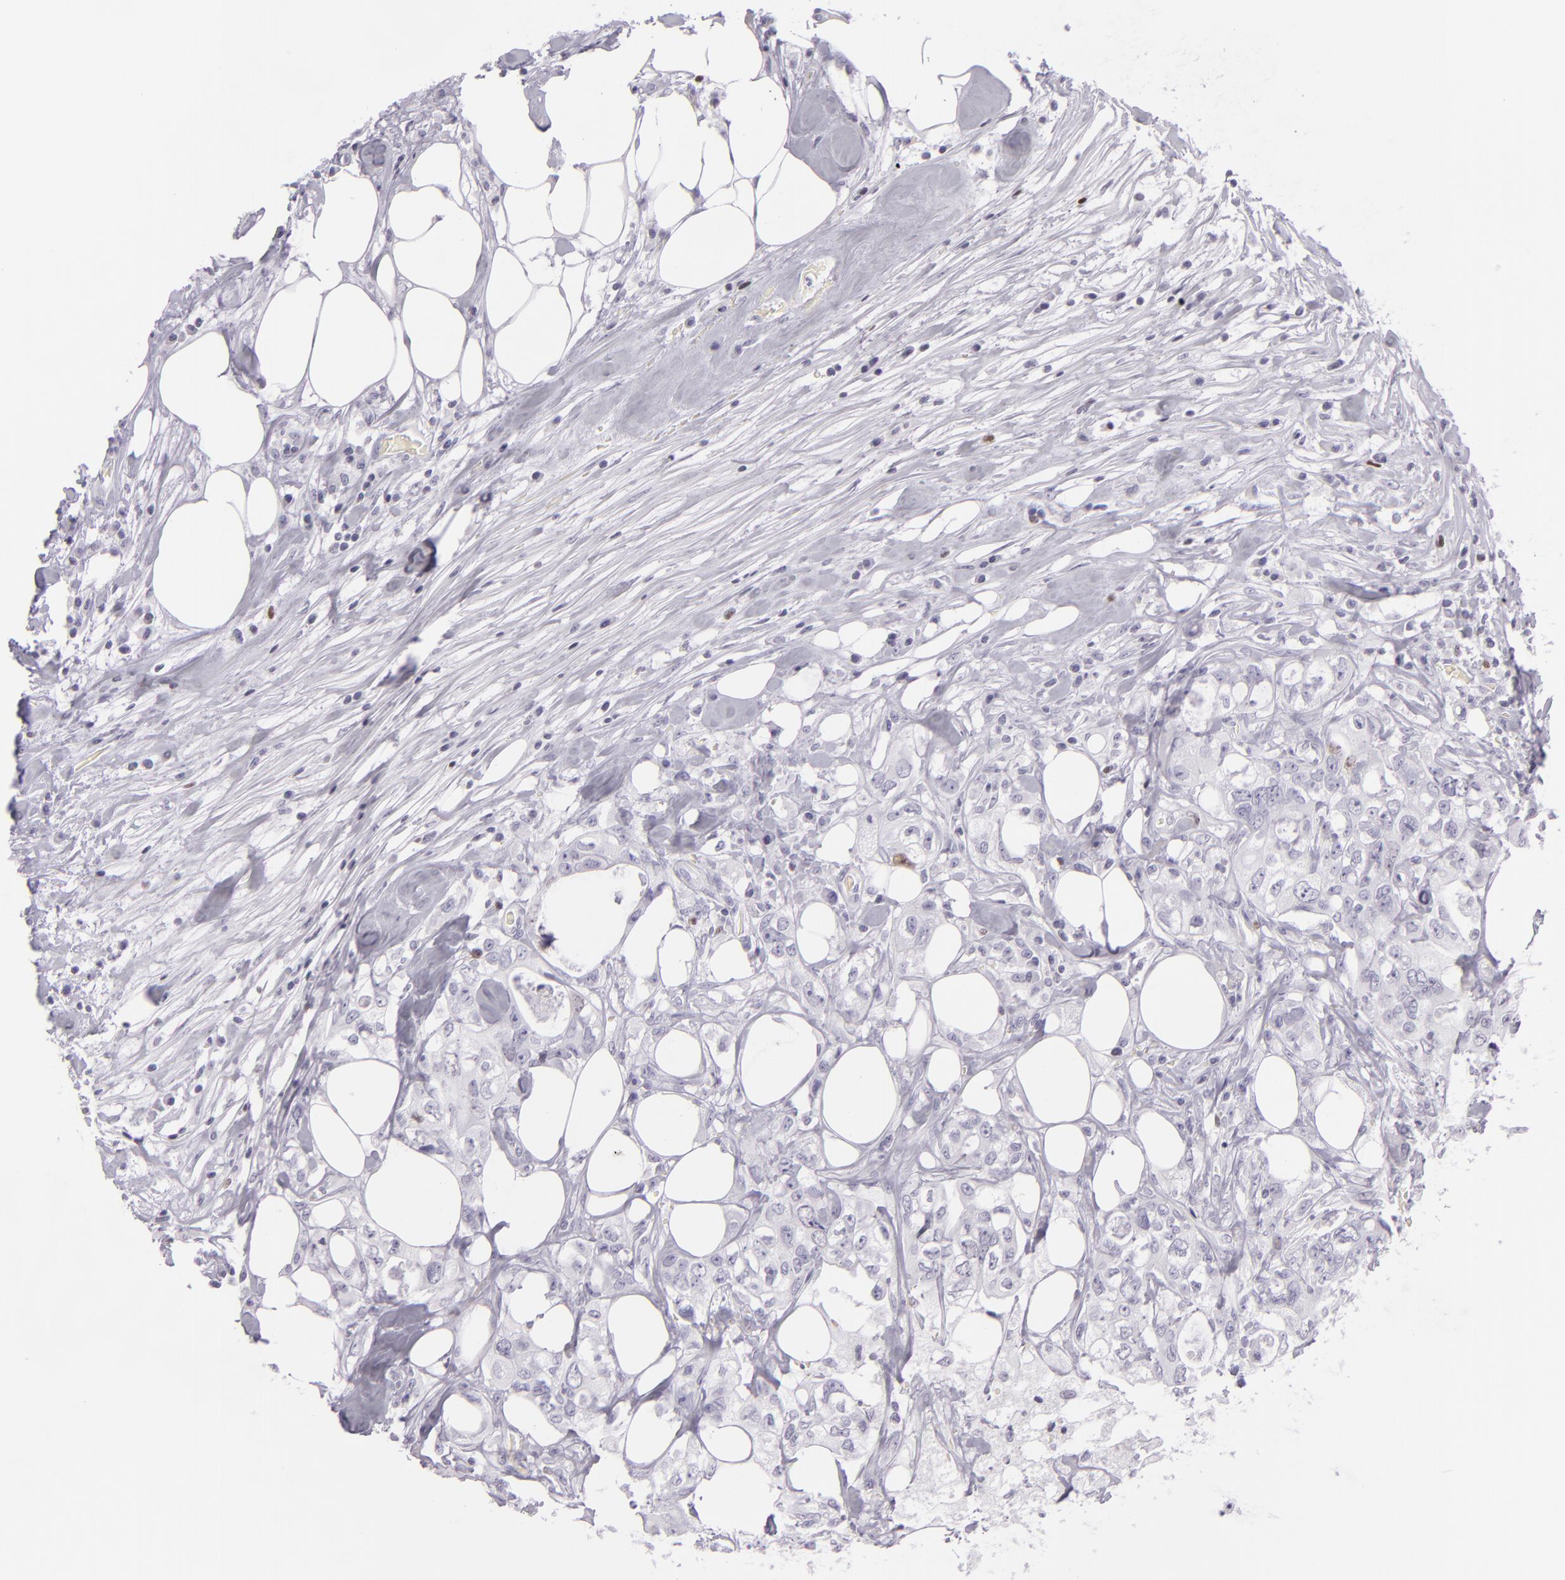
{"staining": {"intensity": "negative", "quantity": "none", "location": "none"}, "tissue": "colorectal cancer", "cell_type": "Tumor cells", "image_type": "cancer", "snomed": [{"axis": "morphology", "description": "Adenocarcinoma, NOS"}, {"axis": "topography", "description": "Rectum"}], "caption": "The IHC photomicrograph has no significant expression in tumor cells of colorectal cancer tissue.", "gene": "MCM3", "patient": {"sex": "female", "age": 57}}